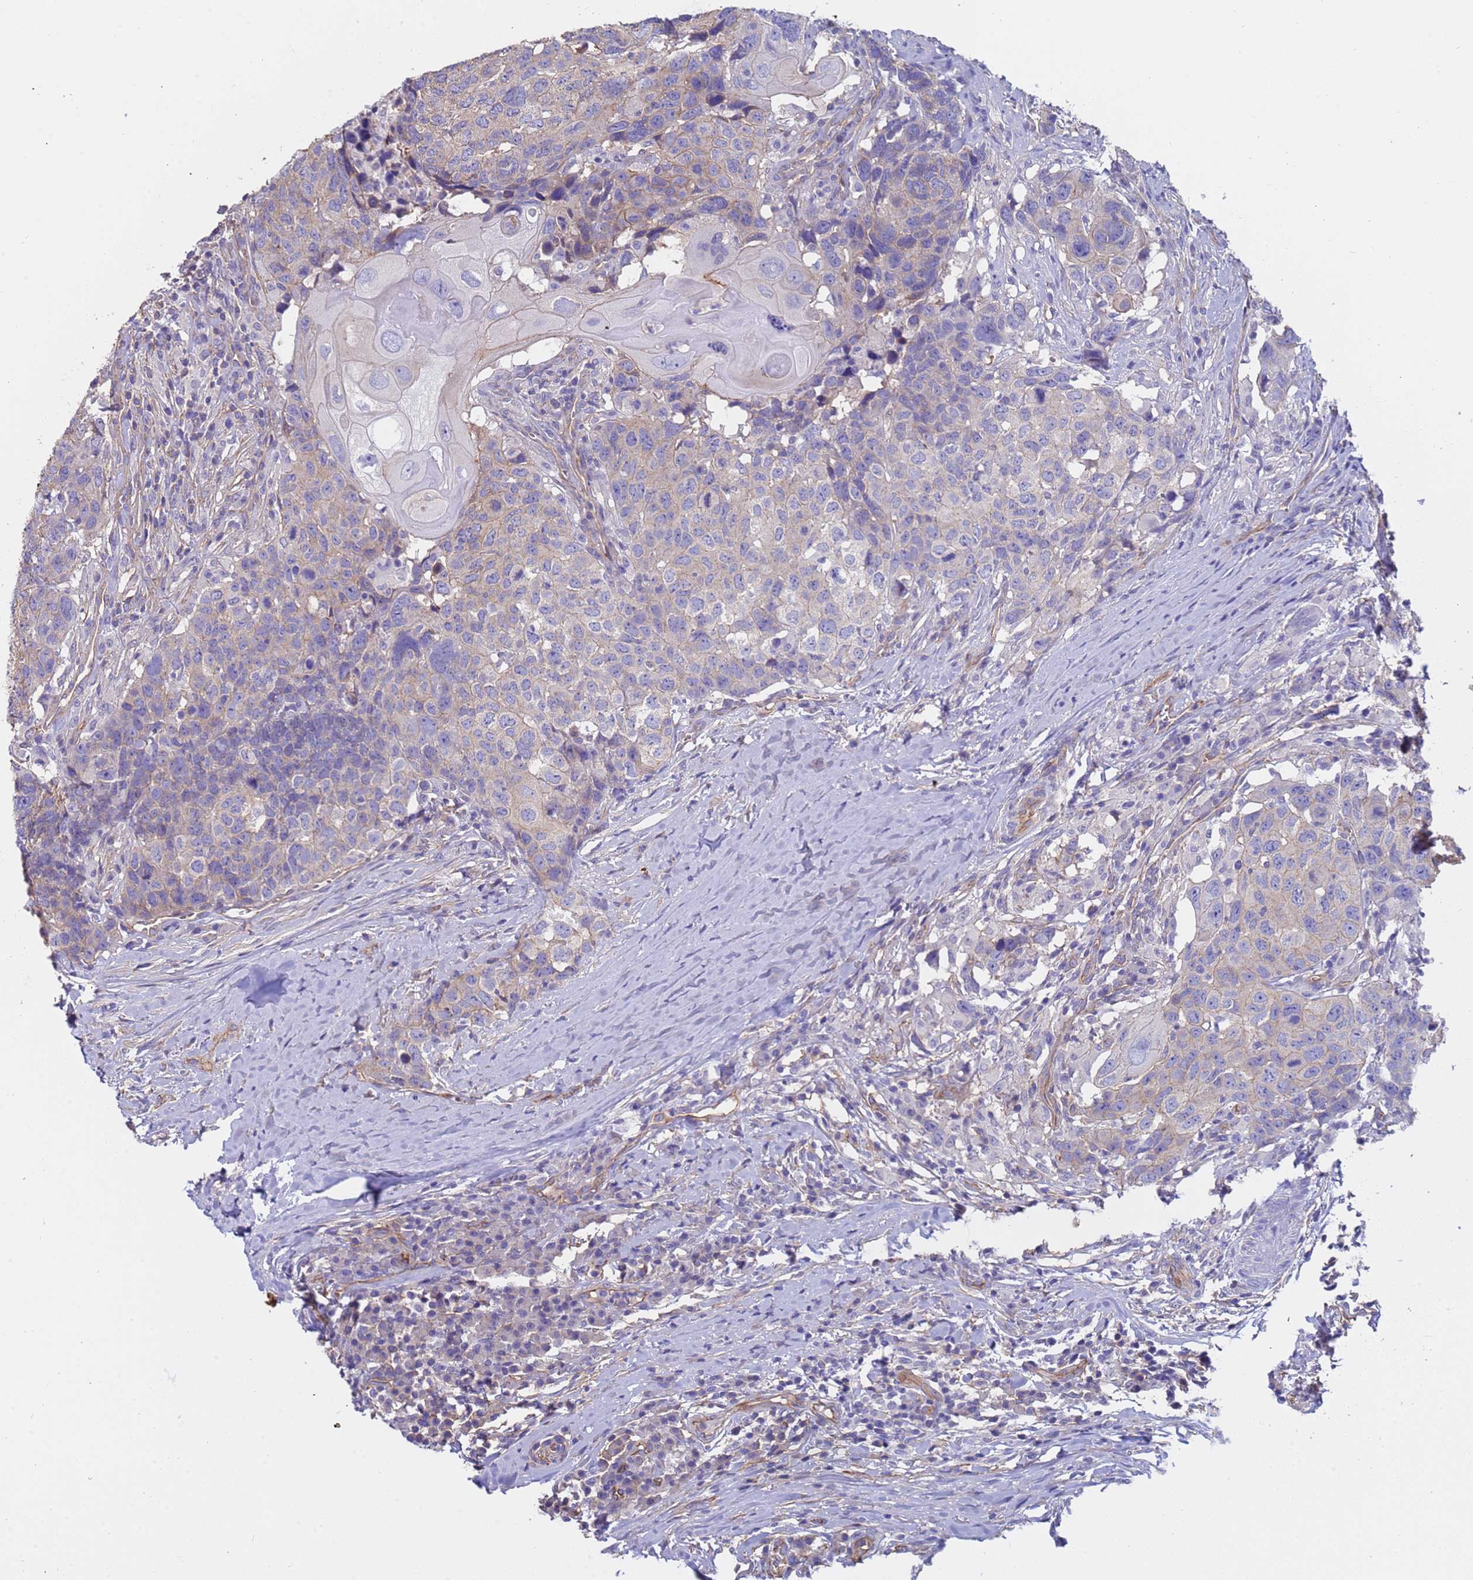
{"staining": {"intensity": "weak", "quantity": "<25%", "location": "cytoplasmic/membranous"}, "tissue": "head and neck cancer", "cell_type": "Tumor cells", "image_type": "cancer", "snomed": [{"axis": "morphology", "description": "Normal tissue, NOS"}, {"axis": "morphology", "description": "Squamous cell carcinoma, NOS"}, {"axis": "topography", "description": "Skeletal muscle"}, {"axis": "topography", "description": "Vascular tissue"}, {"axis": "topography", "description": "Peripheral nerve tissue"}, {"axis": "topography", "description": "Head-Neck"}], "caption": "Tumor cells are negative for protein expression in human squamous cell carcinoma (head and neck).", "gene": "ZNF248", "patient": {"sex": "male", "age": 66}}